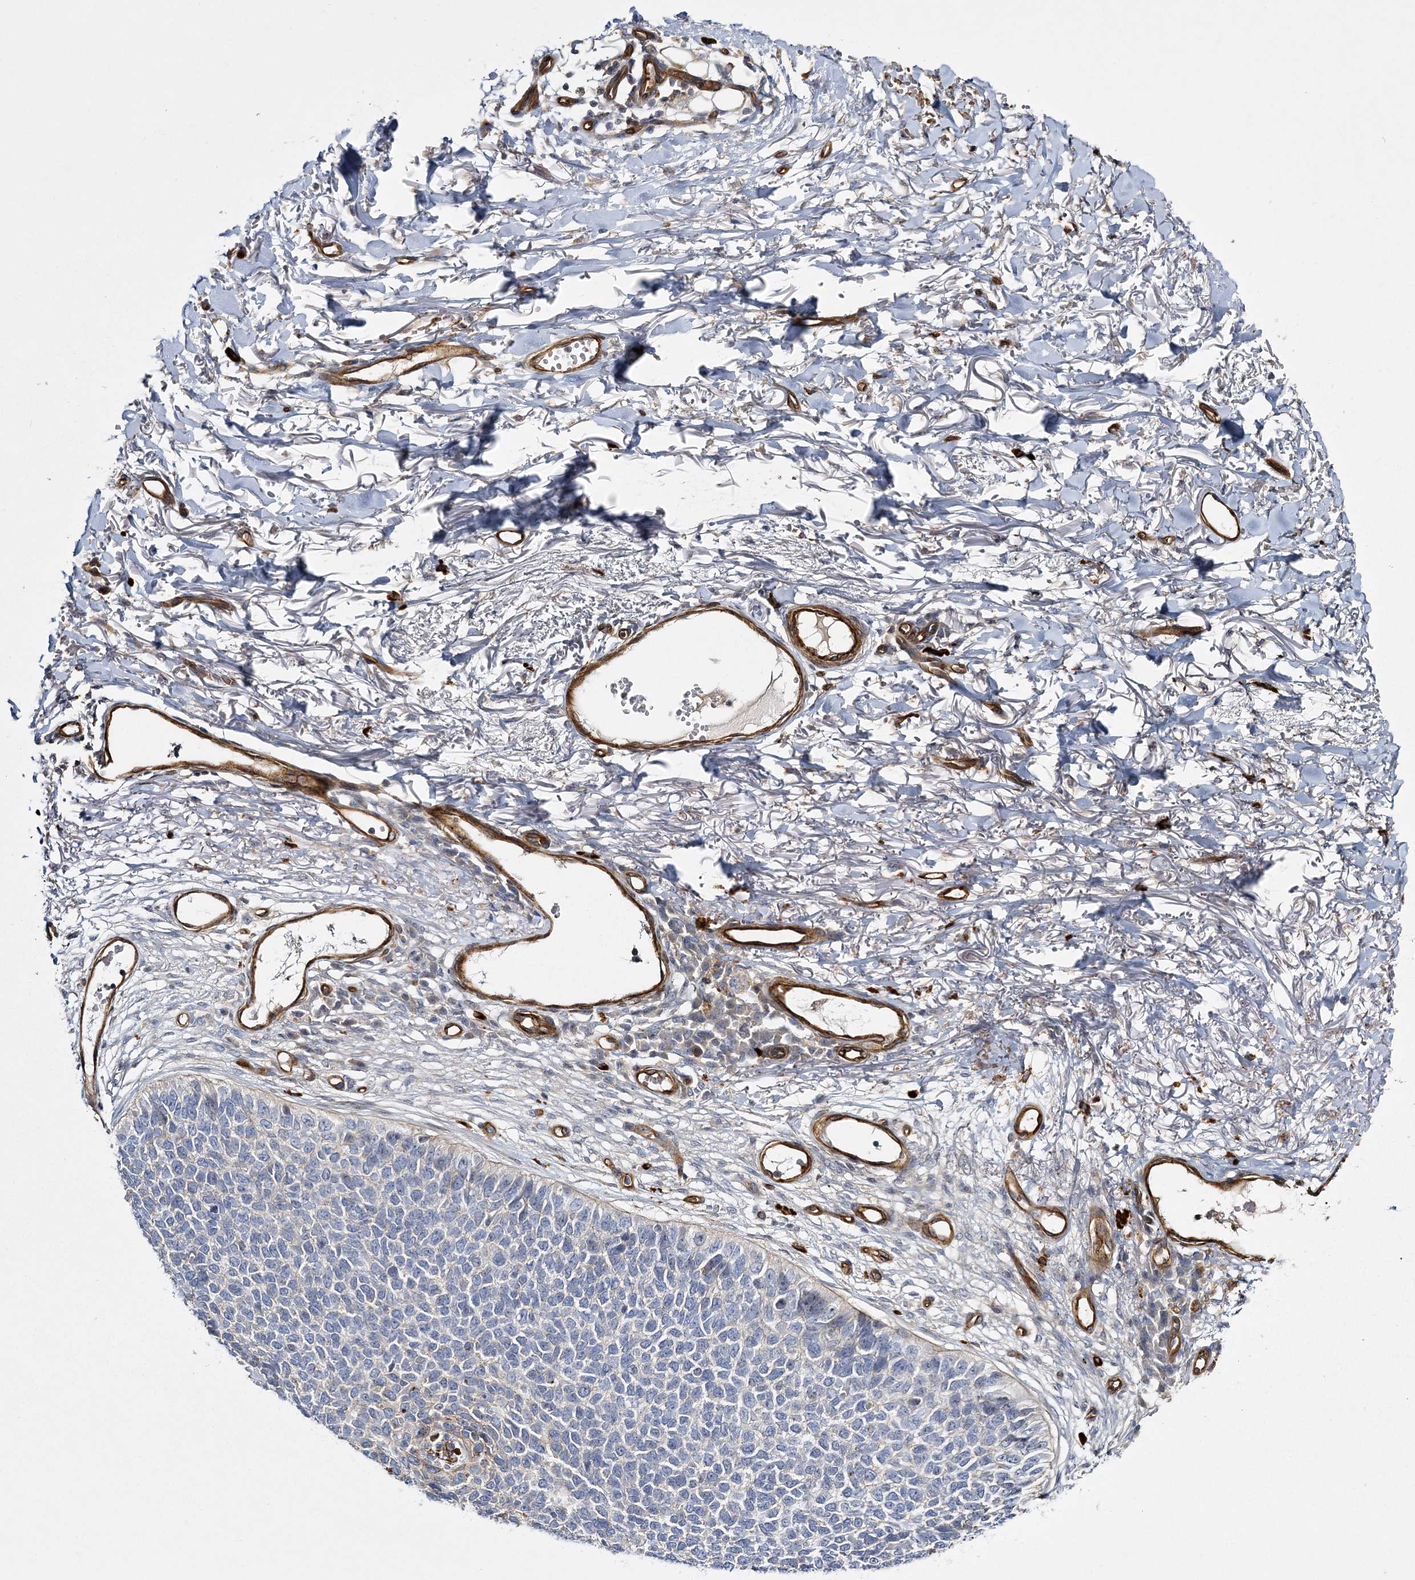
{"staining": {"intensity": "negative", "quantity": "none", "location": "none"}, "tissue": "skin cancer", "cell_type": "Tumor cells", "image_type": "cancer", "snomed": [{"axis": "morphology", "description": "Basal cell carcinoma"}, {"axis": "topography", "description": "Skin"}], "caption": "Photomicrograph shows no protein staining in tumor cells of skin basal cell carcinoma tissue.", "gene": "CALN1", "patient": {"sex": "female", "age": 84}}